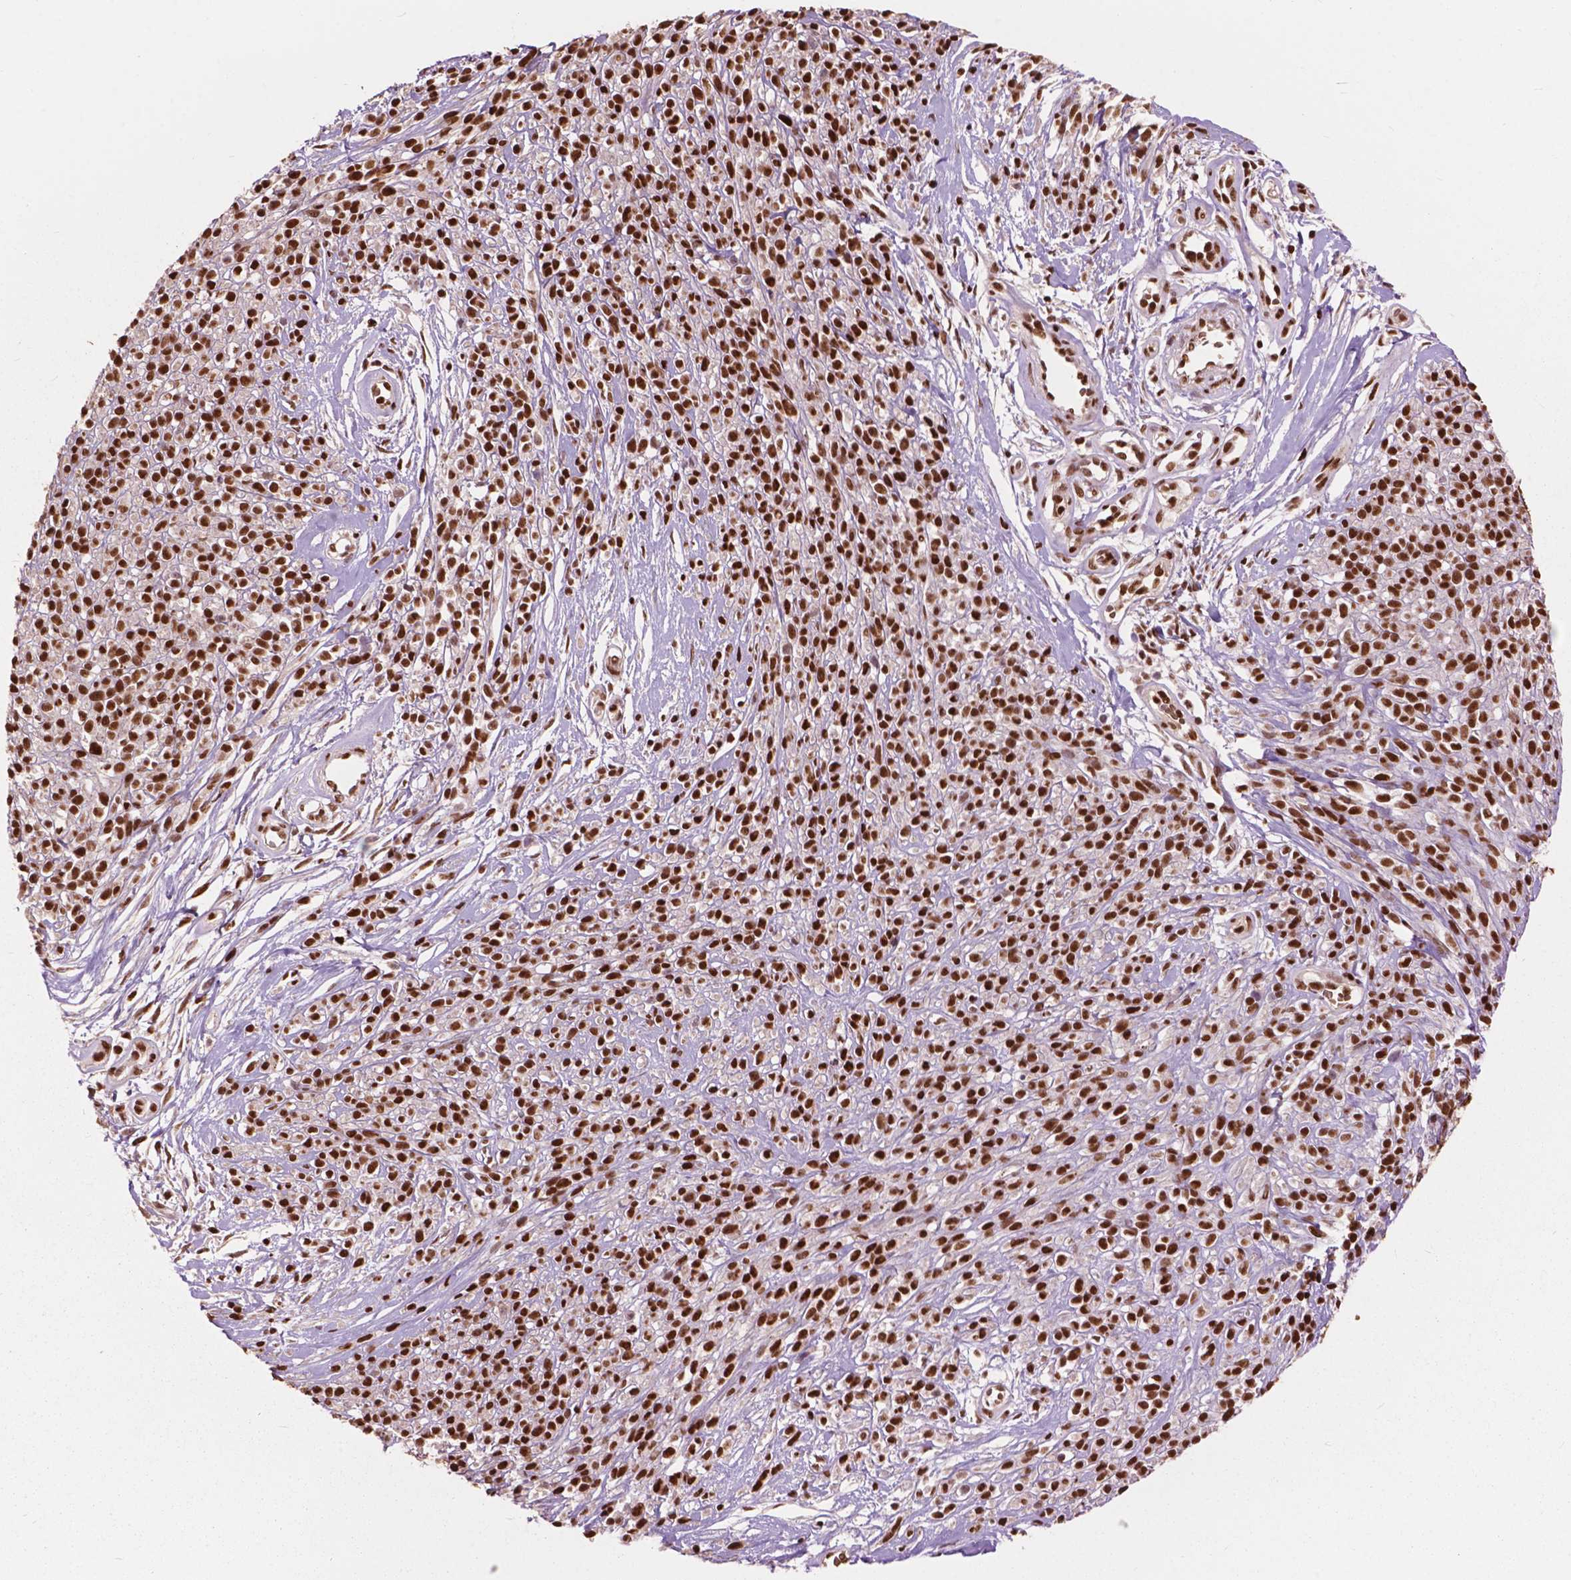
{"staining": {"intensity": "strong", "quantity": ">75%", "location": "nuclear"}, "tissue": "melanoma", "cell_type": "Tumor cells", "image_type": "cancer", "snomed": [{"axis": "morphology", "description": "Malignant melanoma, NOS"}, {"axis": "topography", "description": "Skin"}, {"axis": "topography", "description": "Skin of trunk"}], "caption": "A high-resolution micrograph shows immunohistochemistry staining of melanoma, which demonstrates strong nuclear expression in about >75% of tumor cells.", "gene": "ANP32B", "patient": {"sex": "male", "age": 74}}